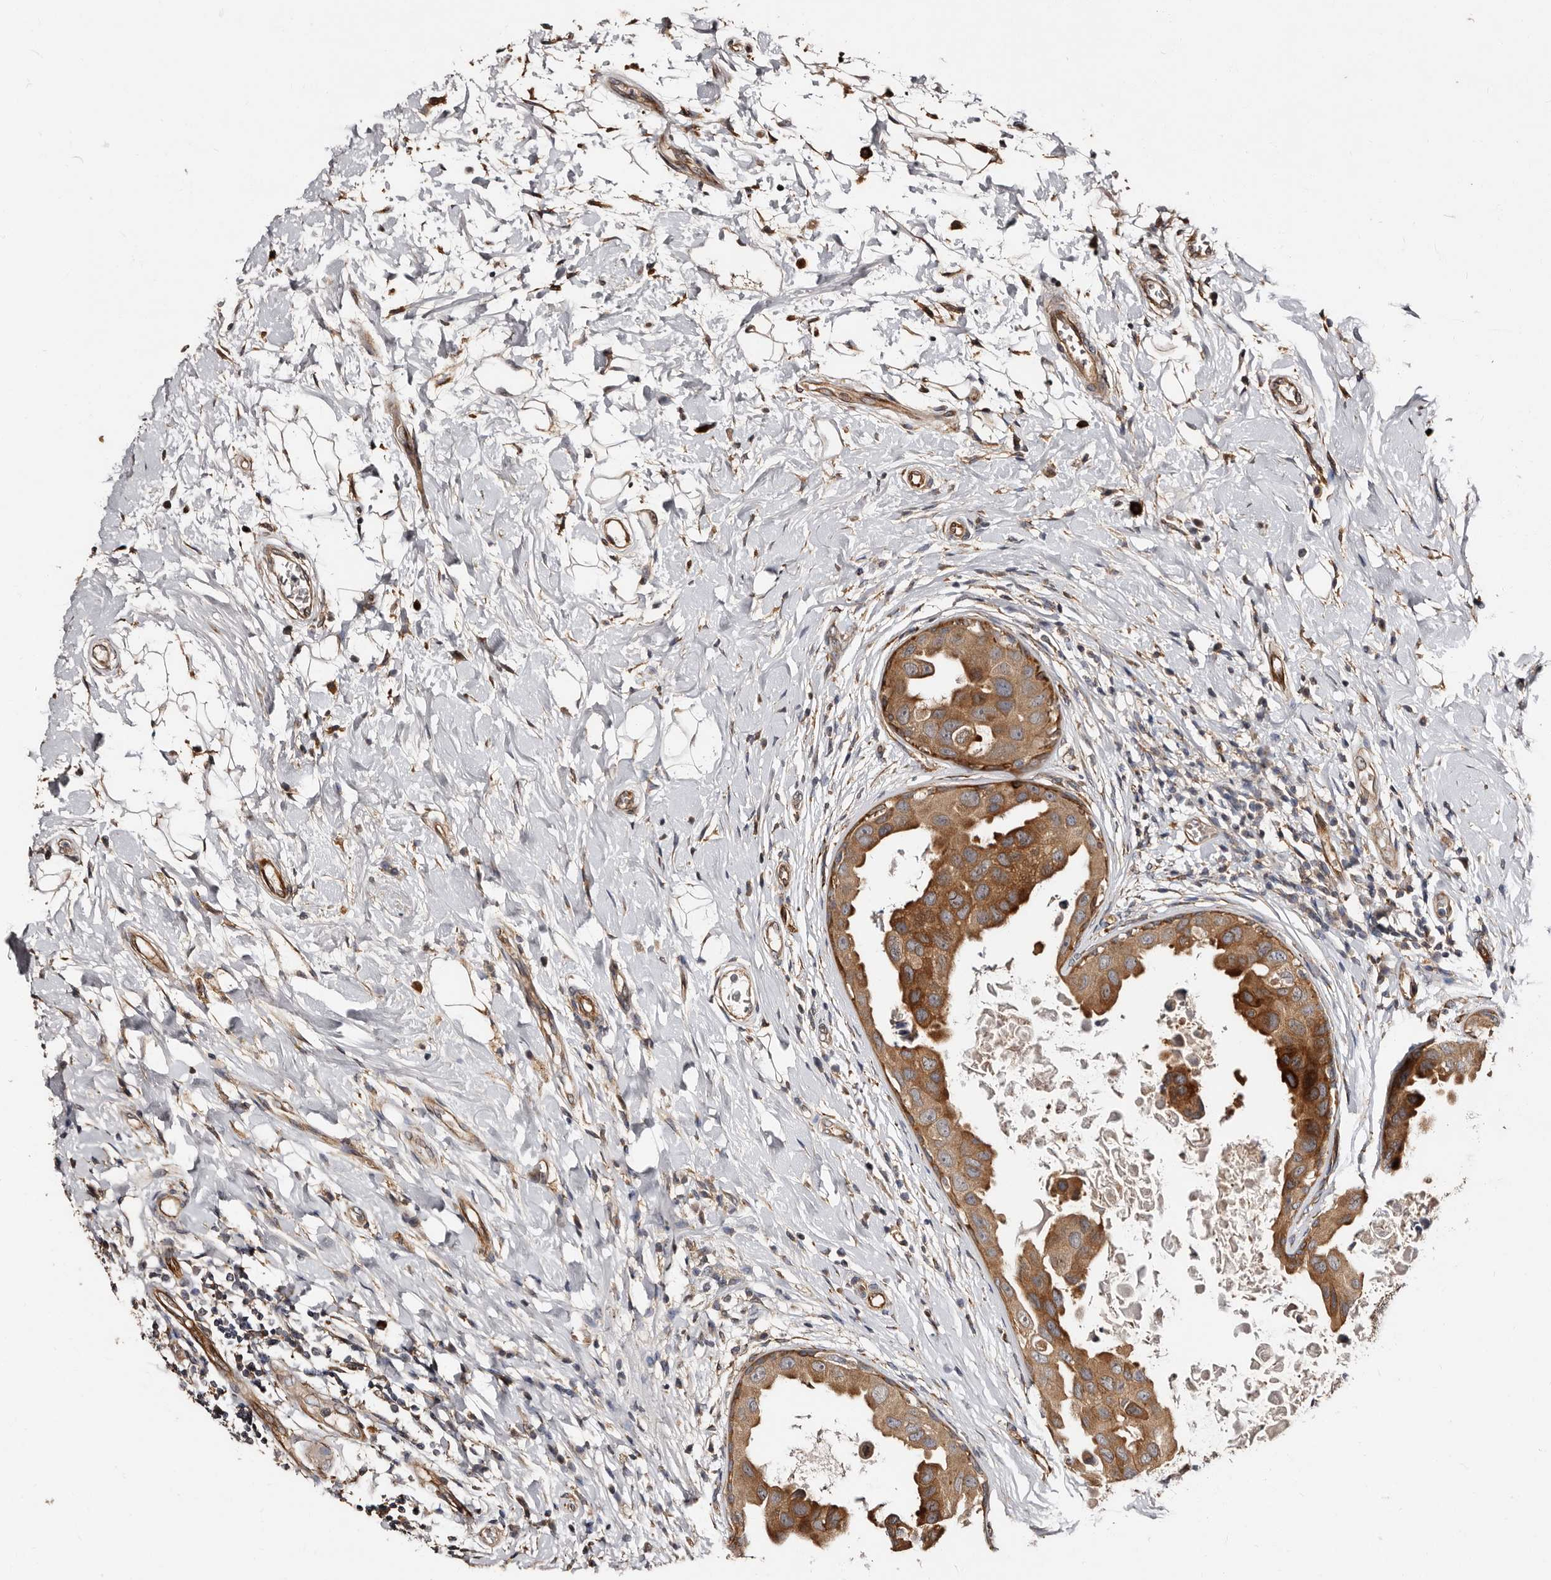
{"staining": {"intensity": "moderate", "quantity": ">75%", "location": "cytoplasmic/membranous"}, "tissue": "breast cancer", "cell_type": "Tumor cells", "image_type": "cancer", "snomed": [{"axis": "morphology", "description": "Duct carcinoma"}, {"axis": "topography", "description": "Breast"}], "caption": "Immunohistochemistry (IHC) photomicrograph of neoplastic tissue: human invasive ductal carcinoma (breast) stained using immunohistochemistry (IHC) exhibits medium levels of moderate protein expression localized specifically in the cytoplasmic/membranous of tumor cells, appearing as a cytoplasmic/membranous brown color.", "gene": "TBC1D22B", "patient": {"sex": "female", "age": 27}}